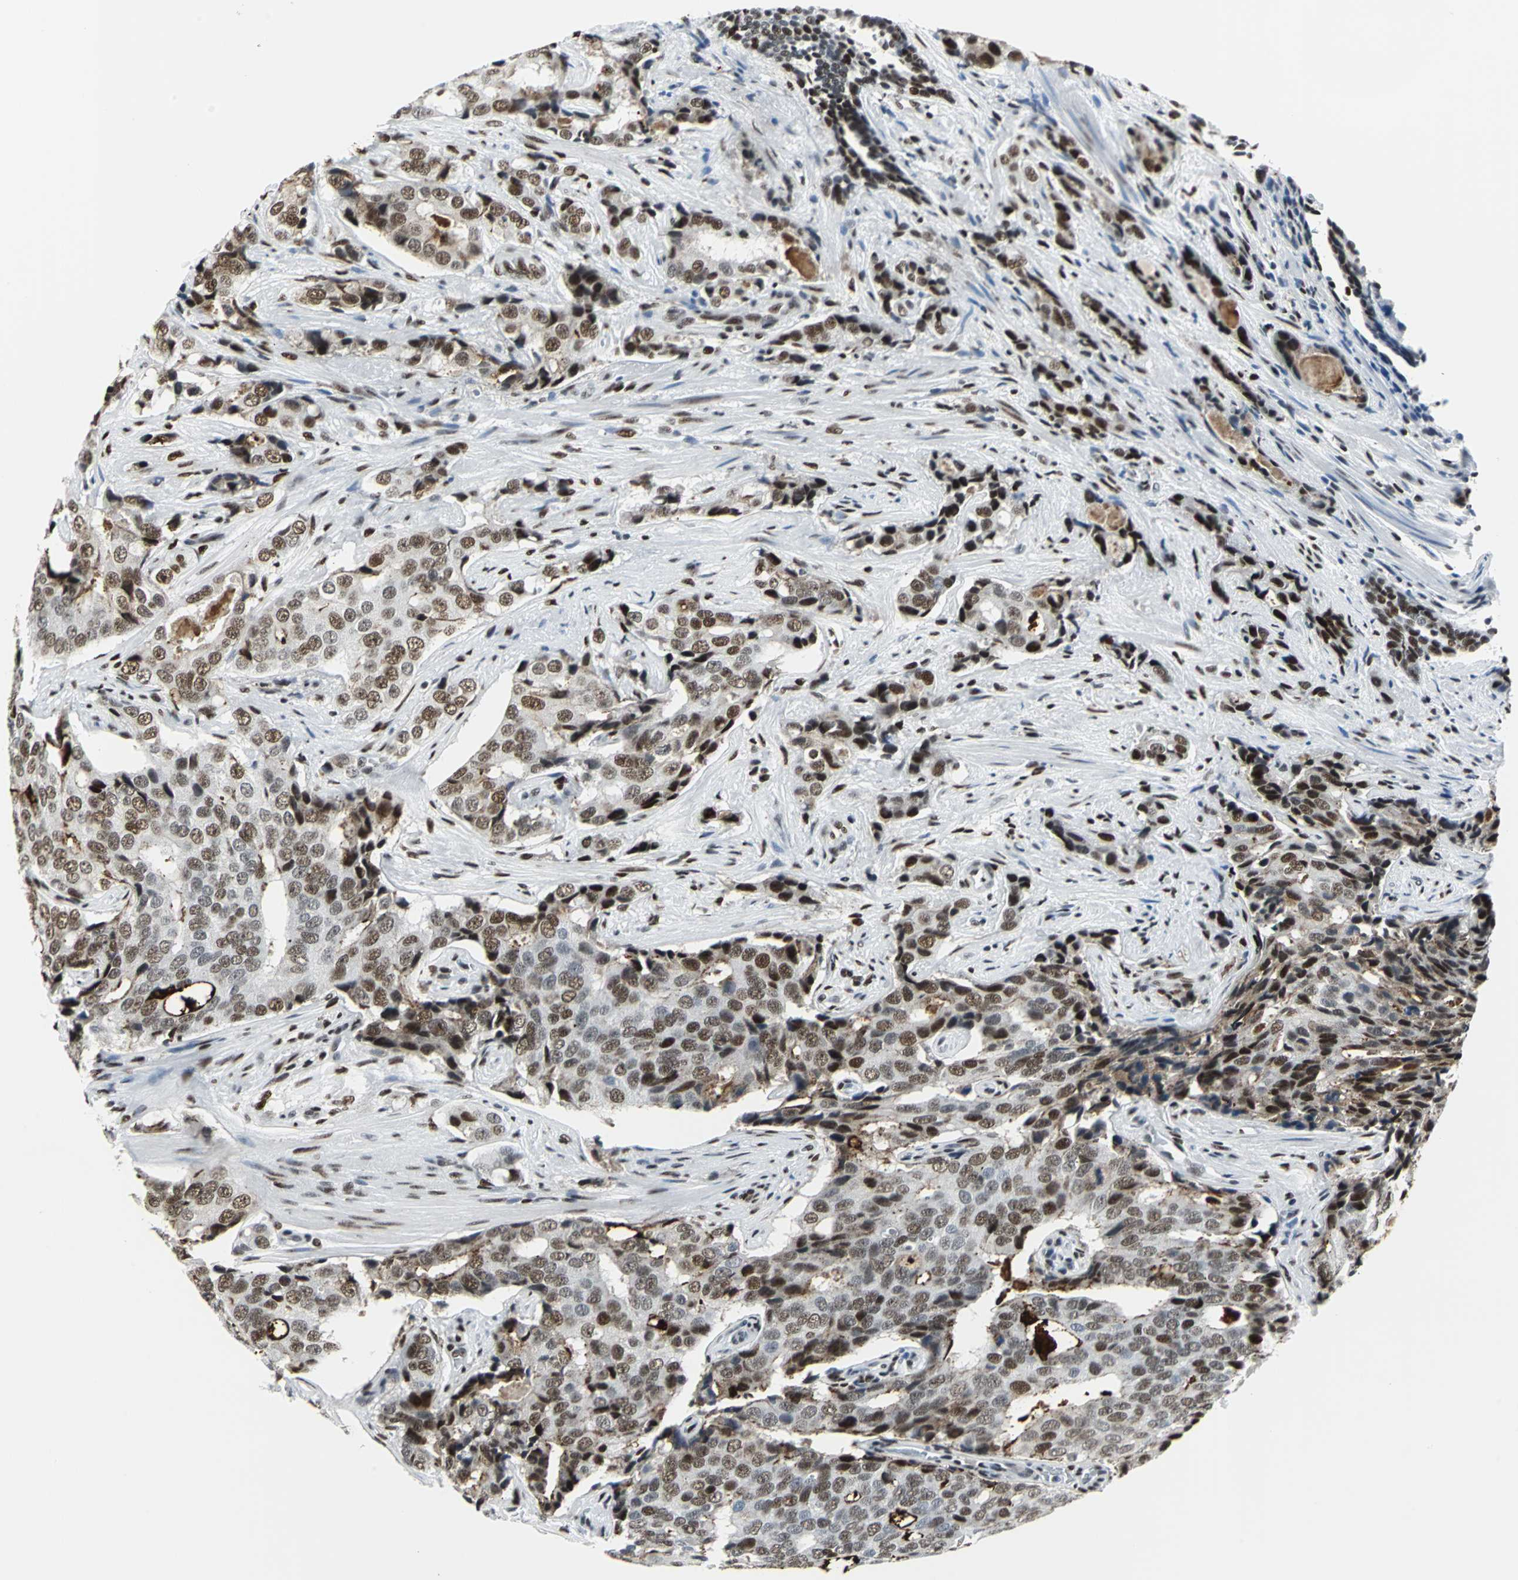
{"staining": {"intensity": "moderate", "quantity": ">75%", "location": "nuclear"}, "tissue": "prostate cancer", "cell_type": "Tumor cells", "image_type": "cancer", "snomed": [{"axis": "morphology", "description": "Adenocarcinoma, High grade"}, {"axis": "topography", "description": "Prostate"}], "caption": "Prostate cancer (high-grade adenocarcinoma) stained for a protein reveals moderate nuclear positivity in tumor cells. (brown staining indicates protein expression, while blue staining denotes nuclei).", "gene": "HDAC2", "patient": {"sex": "male", "age": 58}}